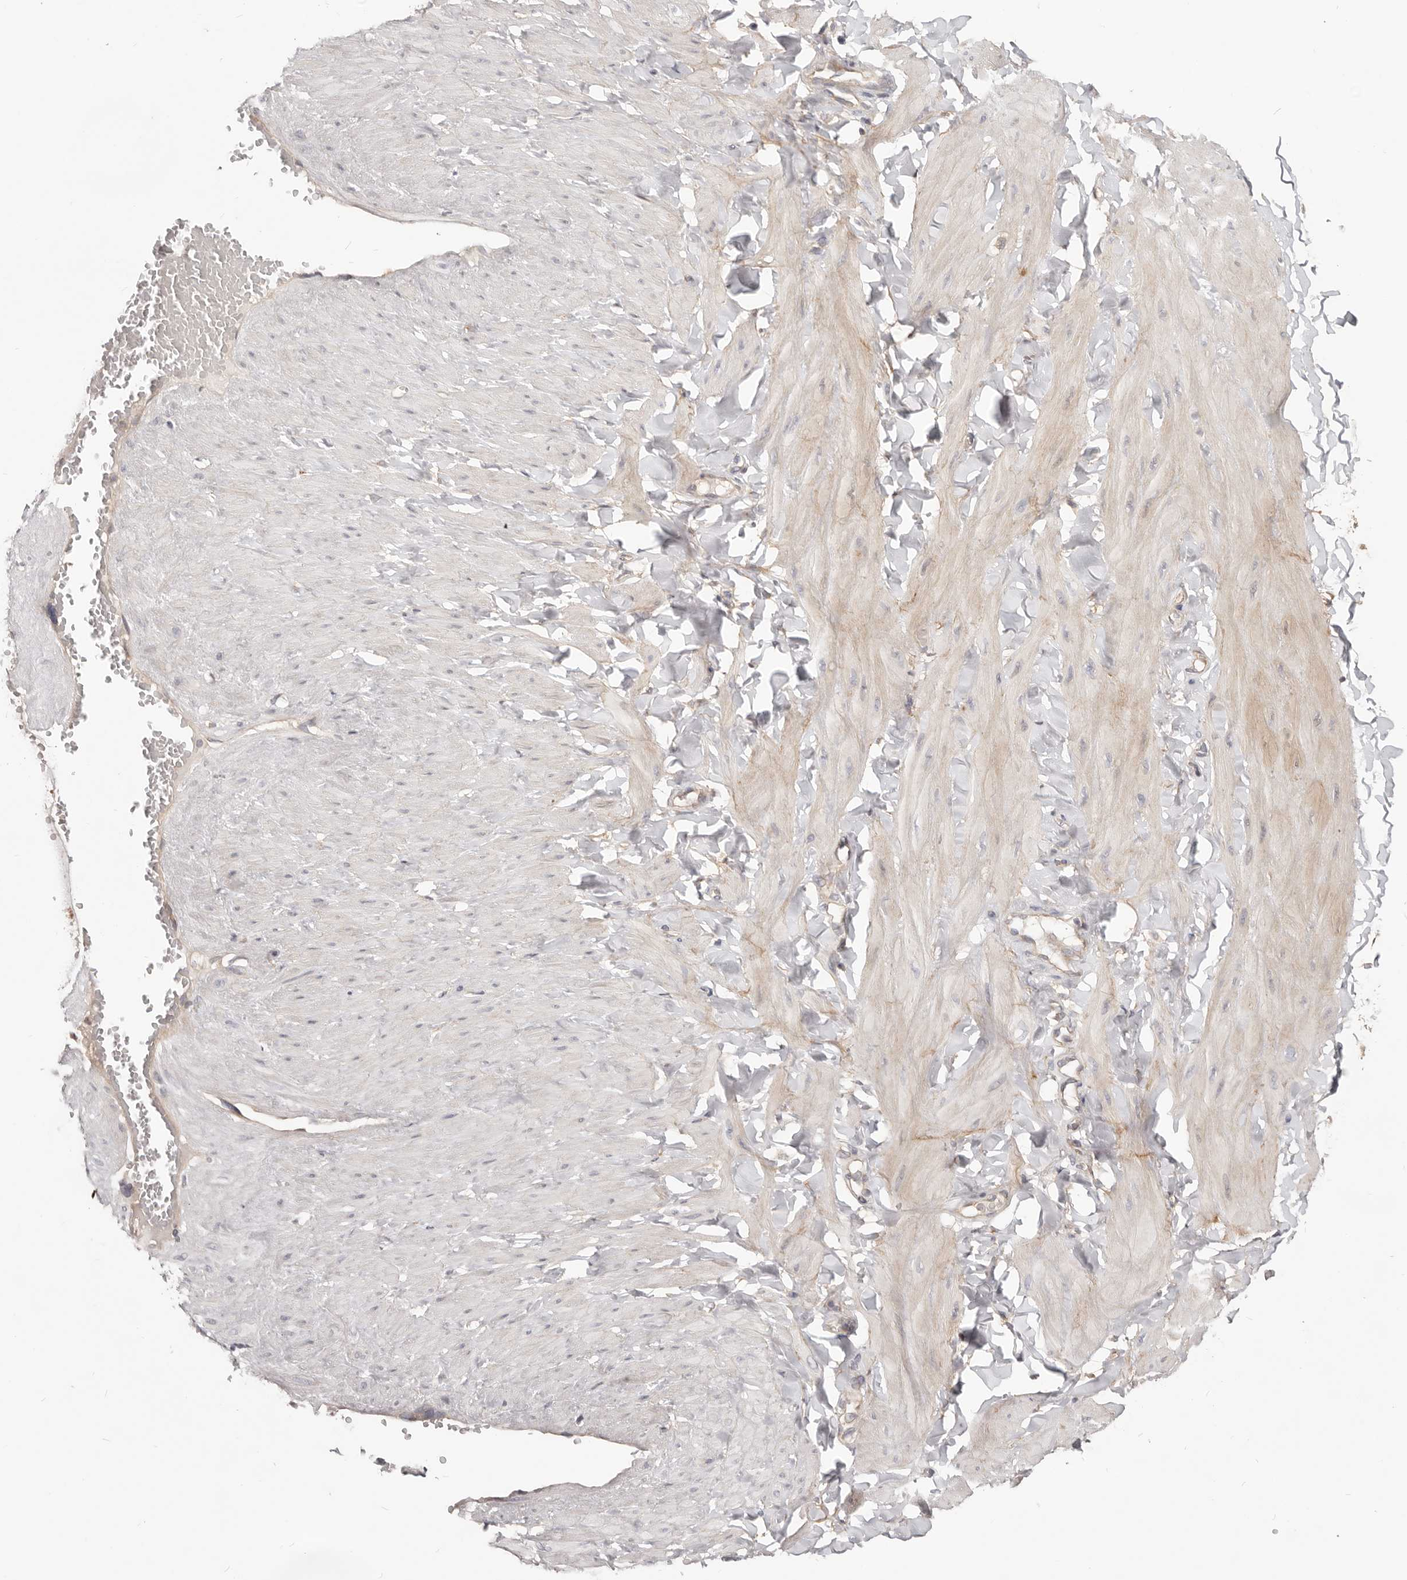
{"staining": {"intensity": "moderate", "quantity": ">75%", "location": "cytoplasmic/membranous"}, "tissue": "adipose tissue", "cell_type": "Adipocytes", "image_type": "normal", "snomed": [{"axis": "morphology", "description": "Normal tissue, NOS"}, {"axis": "topography", "description": "Adipose tissue"}, {"axis": "topography", "description": "Vascular tissue"}, {"axis": "topography", "description": "Peripheral nerve tissue"}], "caption": "Immunohistochemistry image of normal adipose tissue: adipose tissue stained using immunohistochemistry reveals medium levels of moderate protein expression localized specifically in the cytoplasmic/membranous of adipocytes, appearing as a cytoplasmic/membranous brown color.", "gene": "LRP6", "patient": {"sex": "male", "age": 25}}